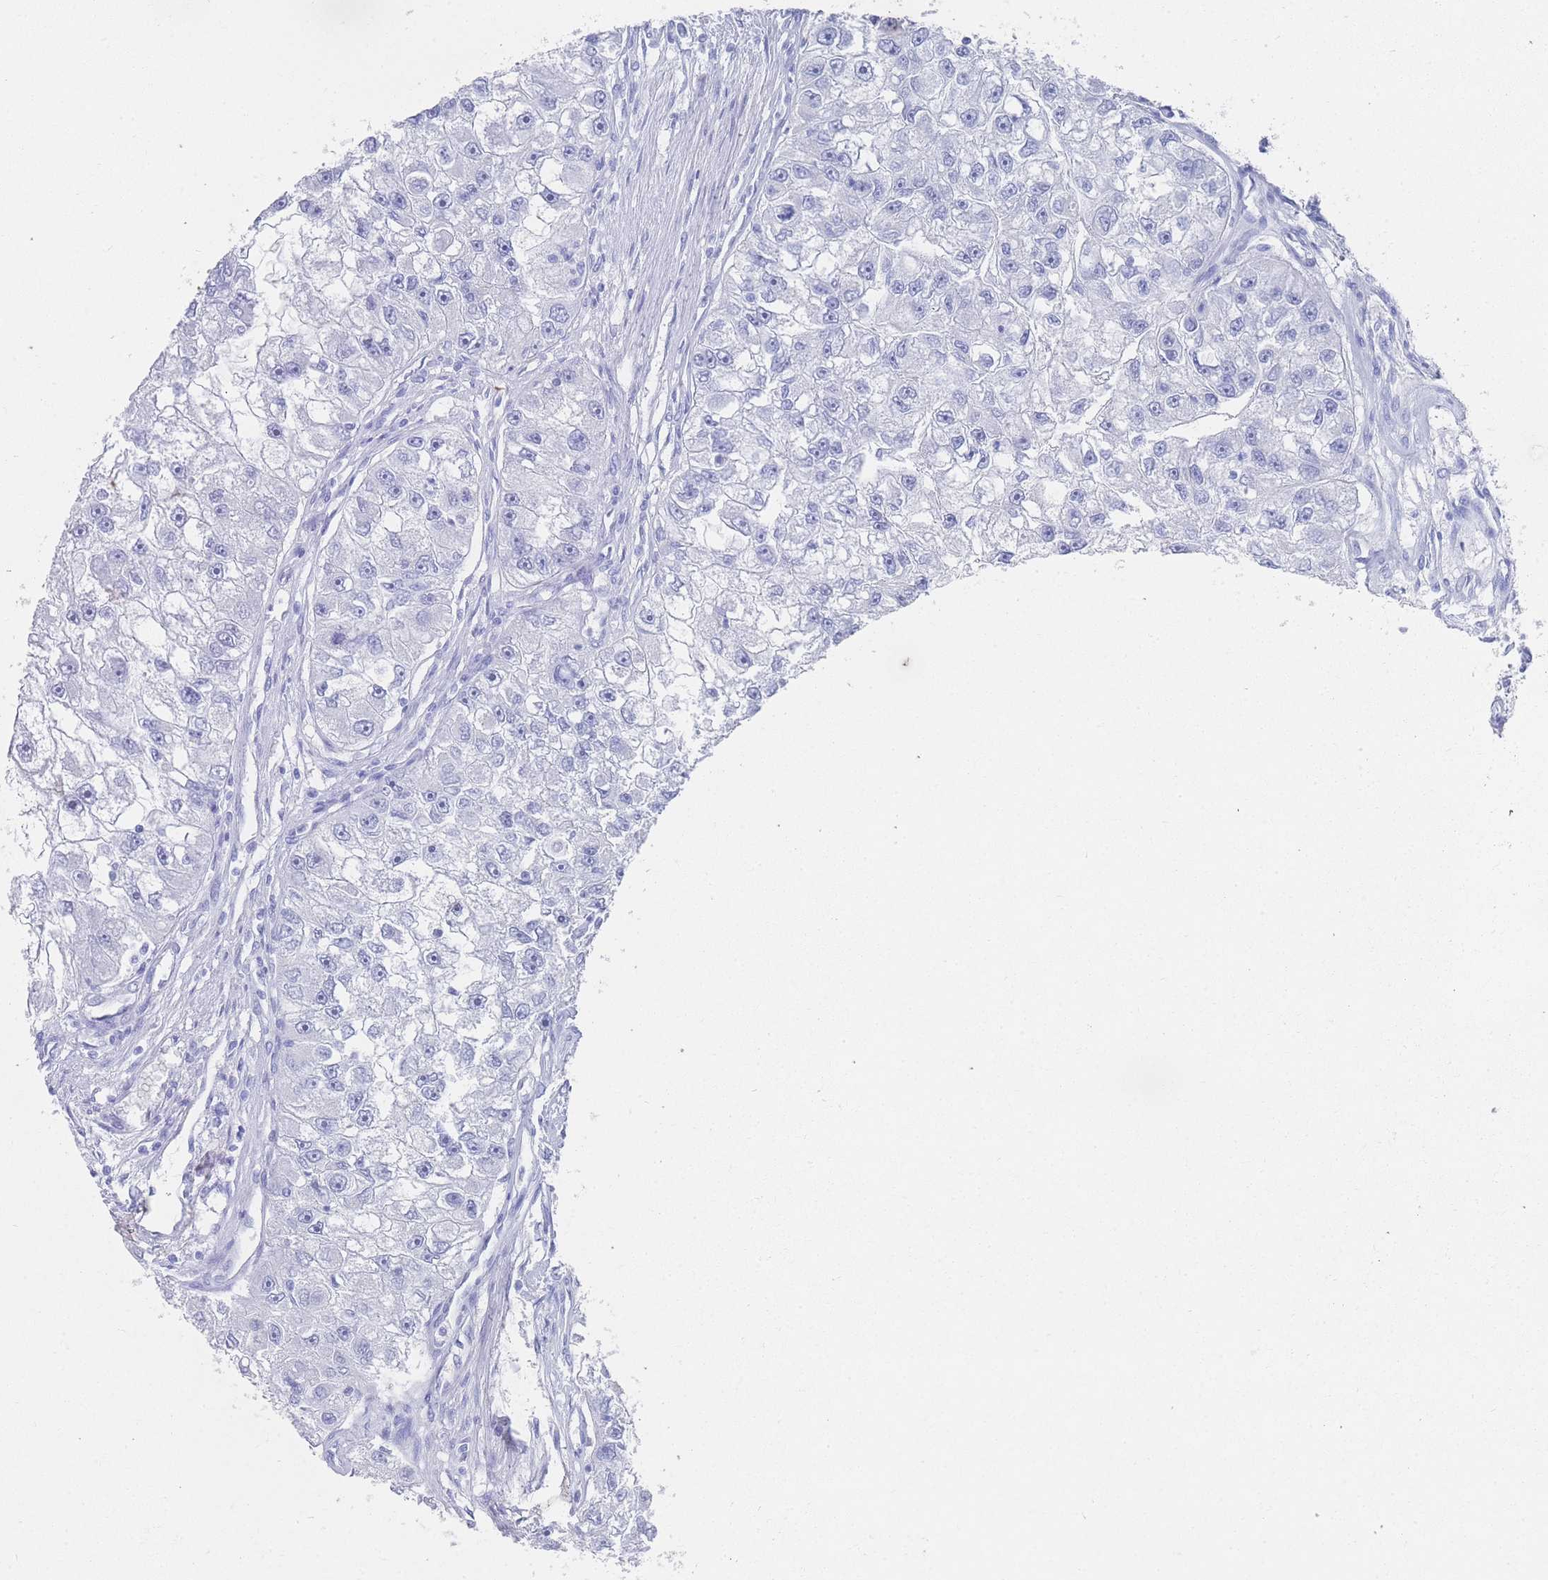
{"staining": {"intensity": "negative", "quantity": "none", "location": "none"}, "tissue": "renal cancer", "cell_type": "Tumor cells", "image_type": "cancer", "snomed": [{"axis": "morphology", "description": "Adenocarcinoma, NOS"}, {"axis": "topography", "description": "Kidney"}], "caption": "Immunohistochemistry histopathology image of neoplastic tissue: human renal cancer (adenocarcinoma) stained with DAB (3,3'-diaminobenzidine) demonstrates no significant protein expression in tumor cells.", "gene": "LRRC37A", "patient": {"sex": "male", "age": 63}}